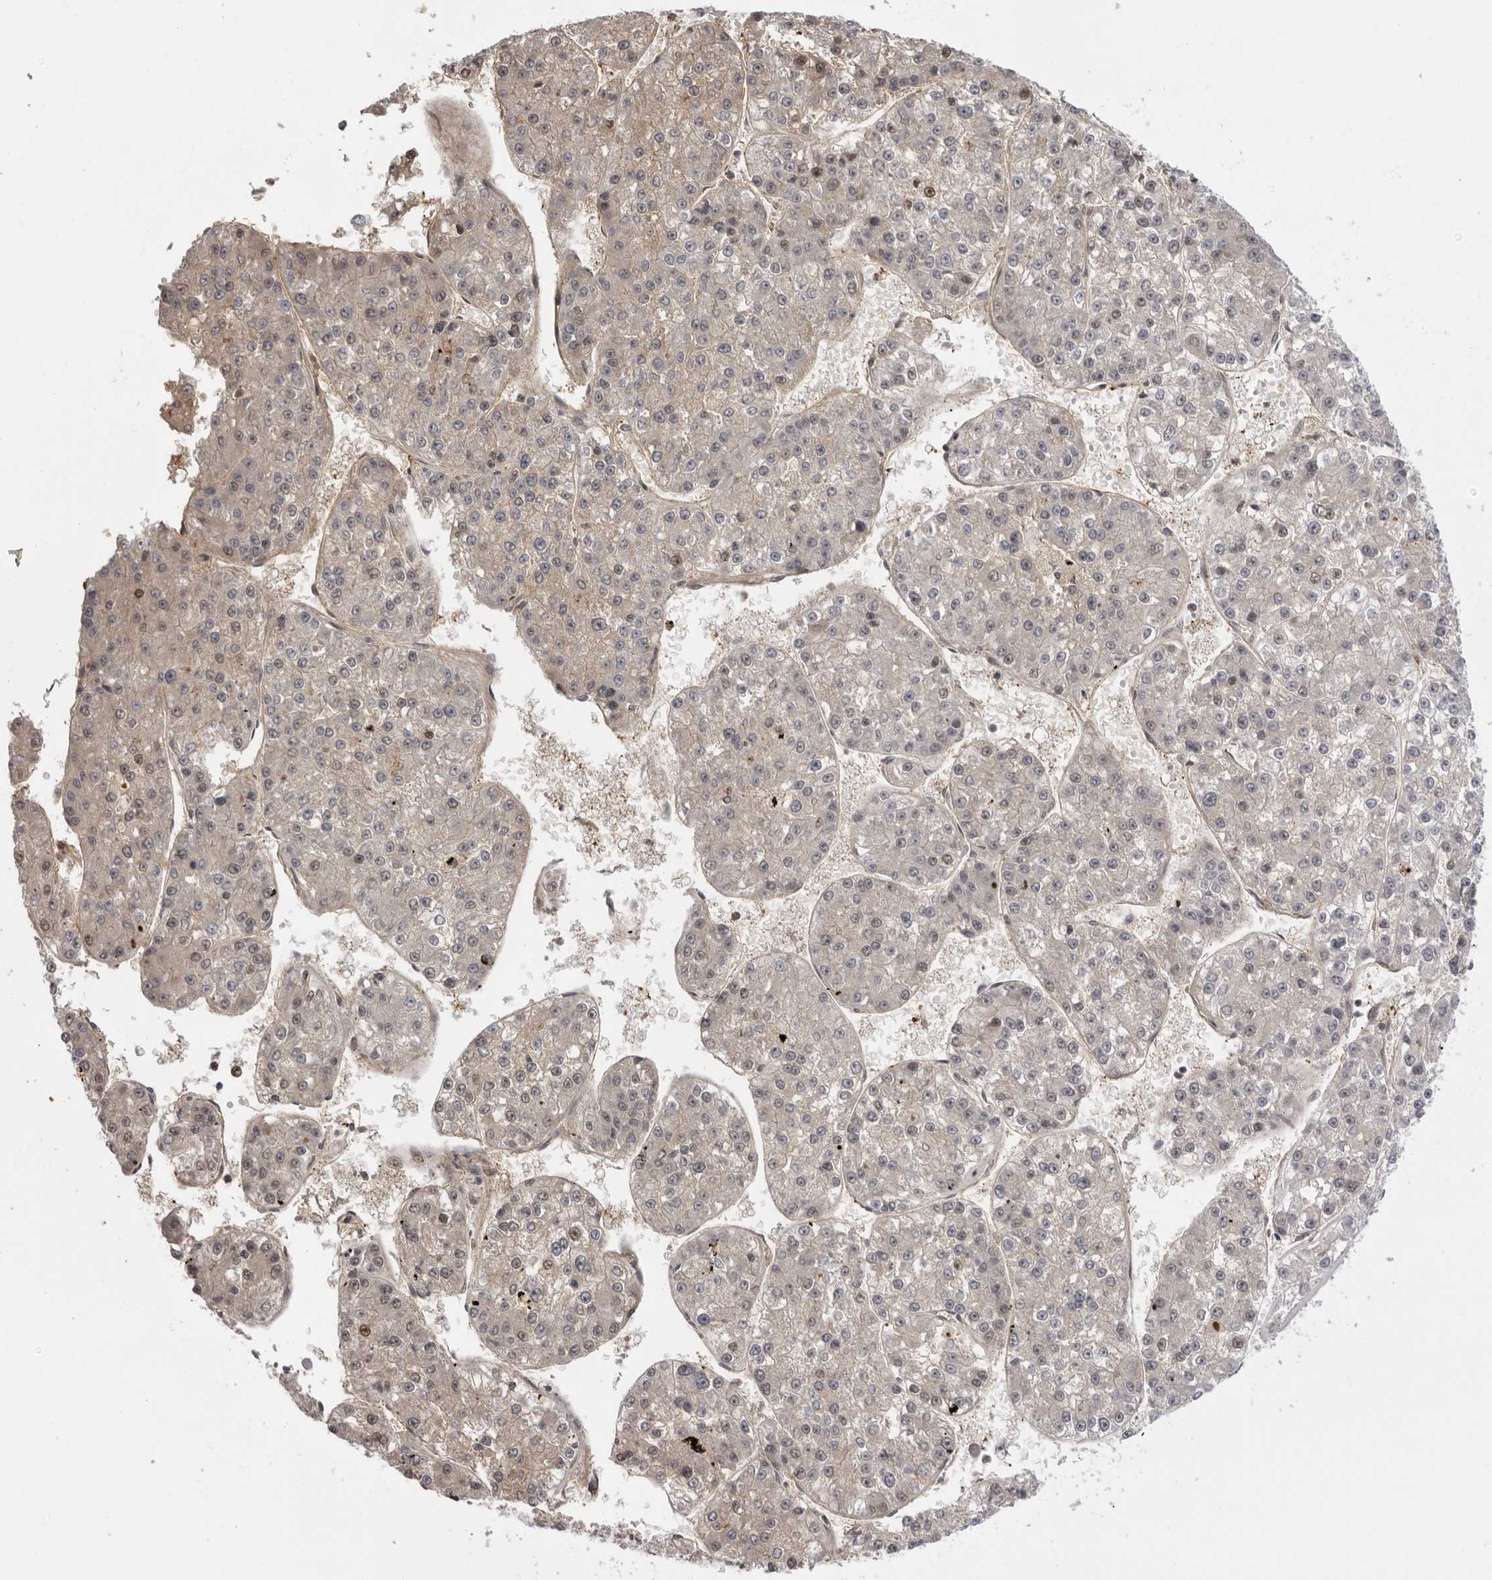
{"staining": {"intensity": "weak", "quantity": "<25%", "location": "cytoplasmic/membranous,nuclear"}, "tissue": "liver cancer", "cell_type": "Tumor cells", "image_type": "cancer", "snomed": [{"axis": "morphology", "description": "Carcinoma, Hepatocellular, NOS"}, {"axis": "topography", "description": "Liver"}], "caption": "Liver cancer was stained to show a protein in brown. There is no significant positivity in tumor cells.", "gene": "PLEKHF2", "patient": {"sex": "female", "age": 73}}